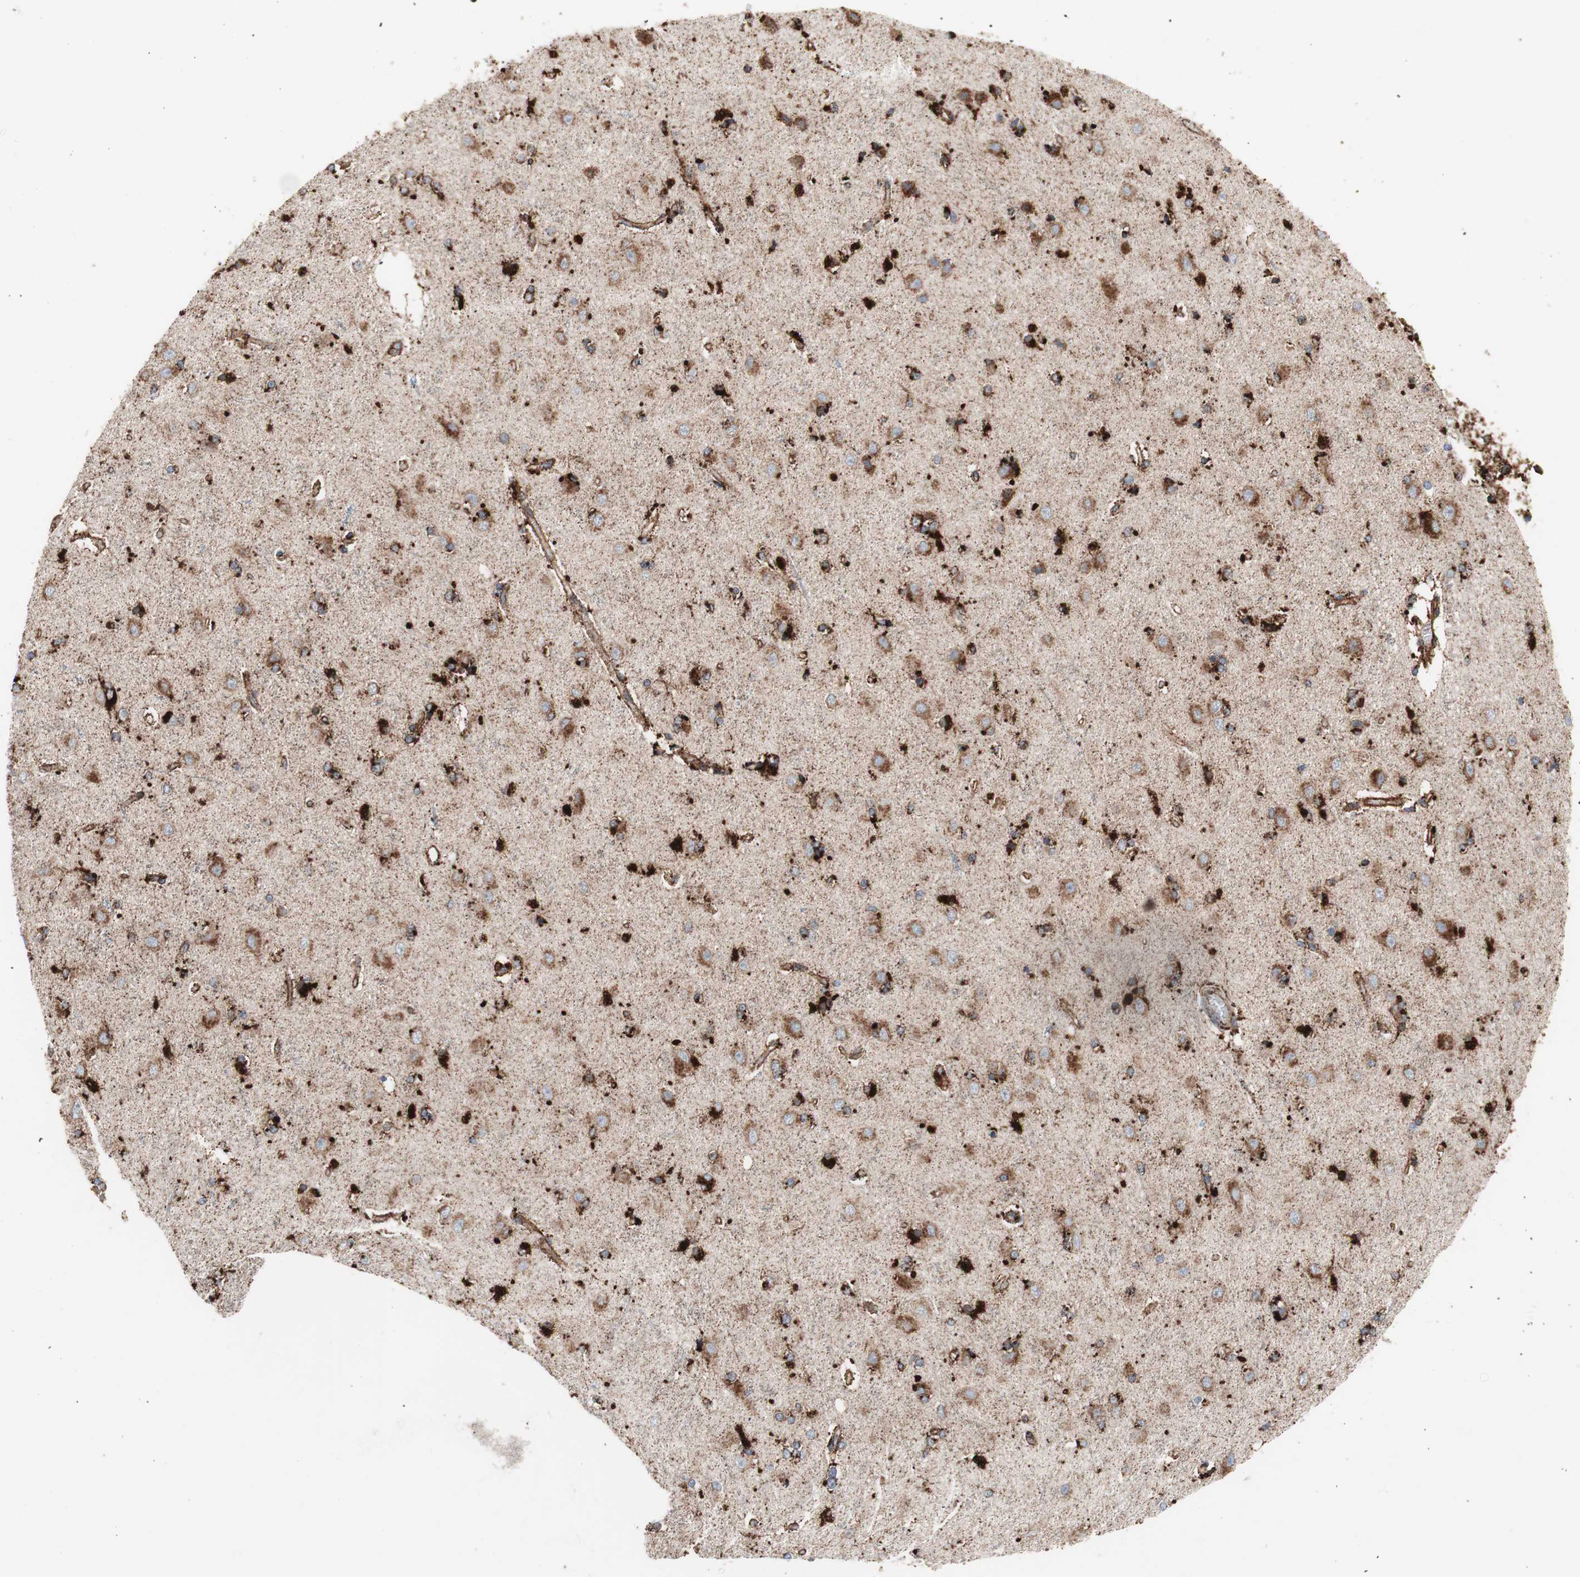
{"staining": {"intensity": "strong", "quantity": ">75%", "location": "cytoplasmic/membranous"}, "tissue": "cerebral cortex", "cell_type": "Endothelial cells", "image_type": "normal", "snomed": [{"axis": "morphology", "description": "Normal tissue, NOS"}, {"axis": "topography", "description": "Cerebral cortex"}], "caption": "Immunohistochemistry of benign human cerebral cortex demonstrates high levels of strong cytoplasmic/membranous staining in approximately >75% of endothelial cells.", "gene": "LAMP1", "patient": {"sex": "female", "age": 54}}